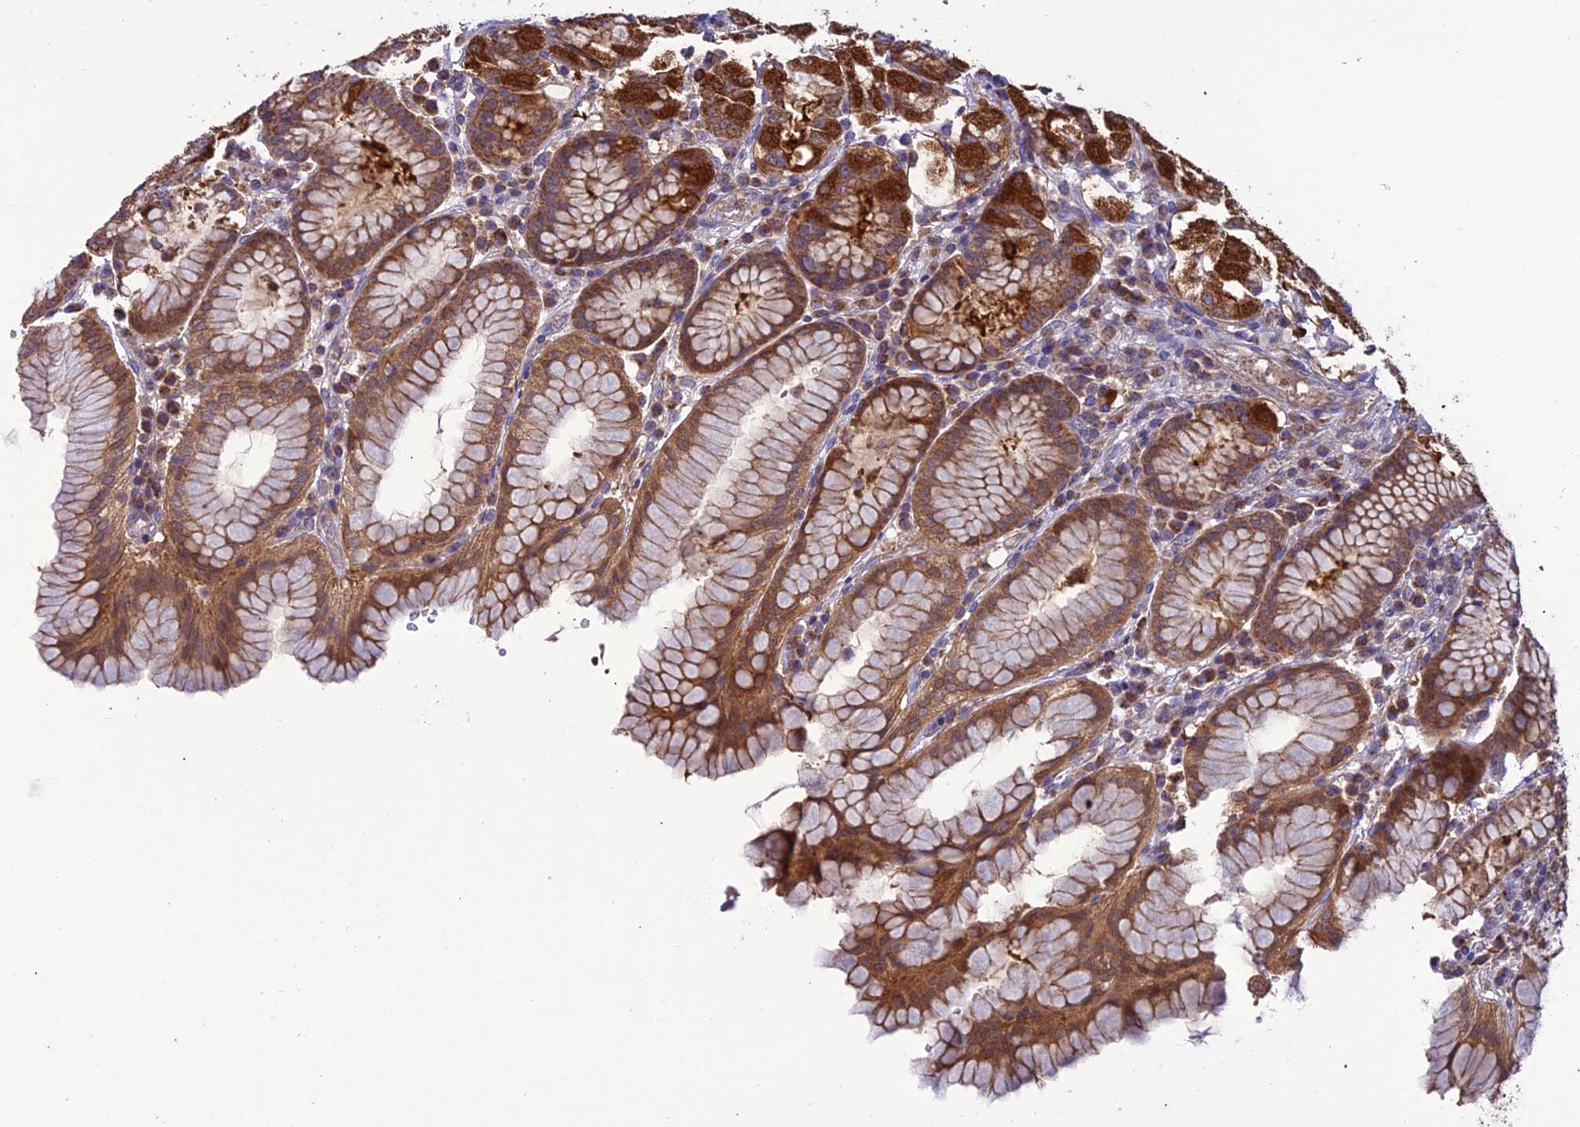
{"staining": {"intensity": "strong", "quantity": "25%-75%", "location": "cytoplasmic/membranous"}, "tissue": "stomach", "cell_type": "Glandular cells", "image_type": "normal", "snomed": [{"axis": "morphology", "description": "Normal tissue, NOS"}, {"axis": "topography", "description": "Stomach"}, {"axis": "topography", "description": "Stomach, lower"}], "caption": "Immunohistochemistry (IHC) histopathology image of normal stomach: human stomach stained using immunohistochemistry shows high levels of strong protein expression localized specifically in the cytoplasmic/membranous of glandular cells, appearing as a cytoplasmic/membranous brown color.", "gene": "NDUFAF1", "patient": {"sex": "female", "age": 56}}